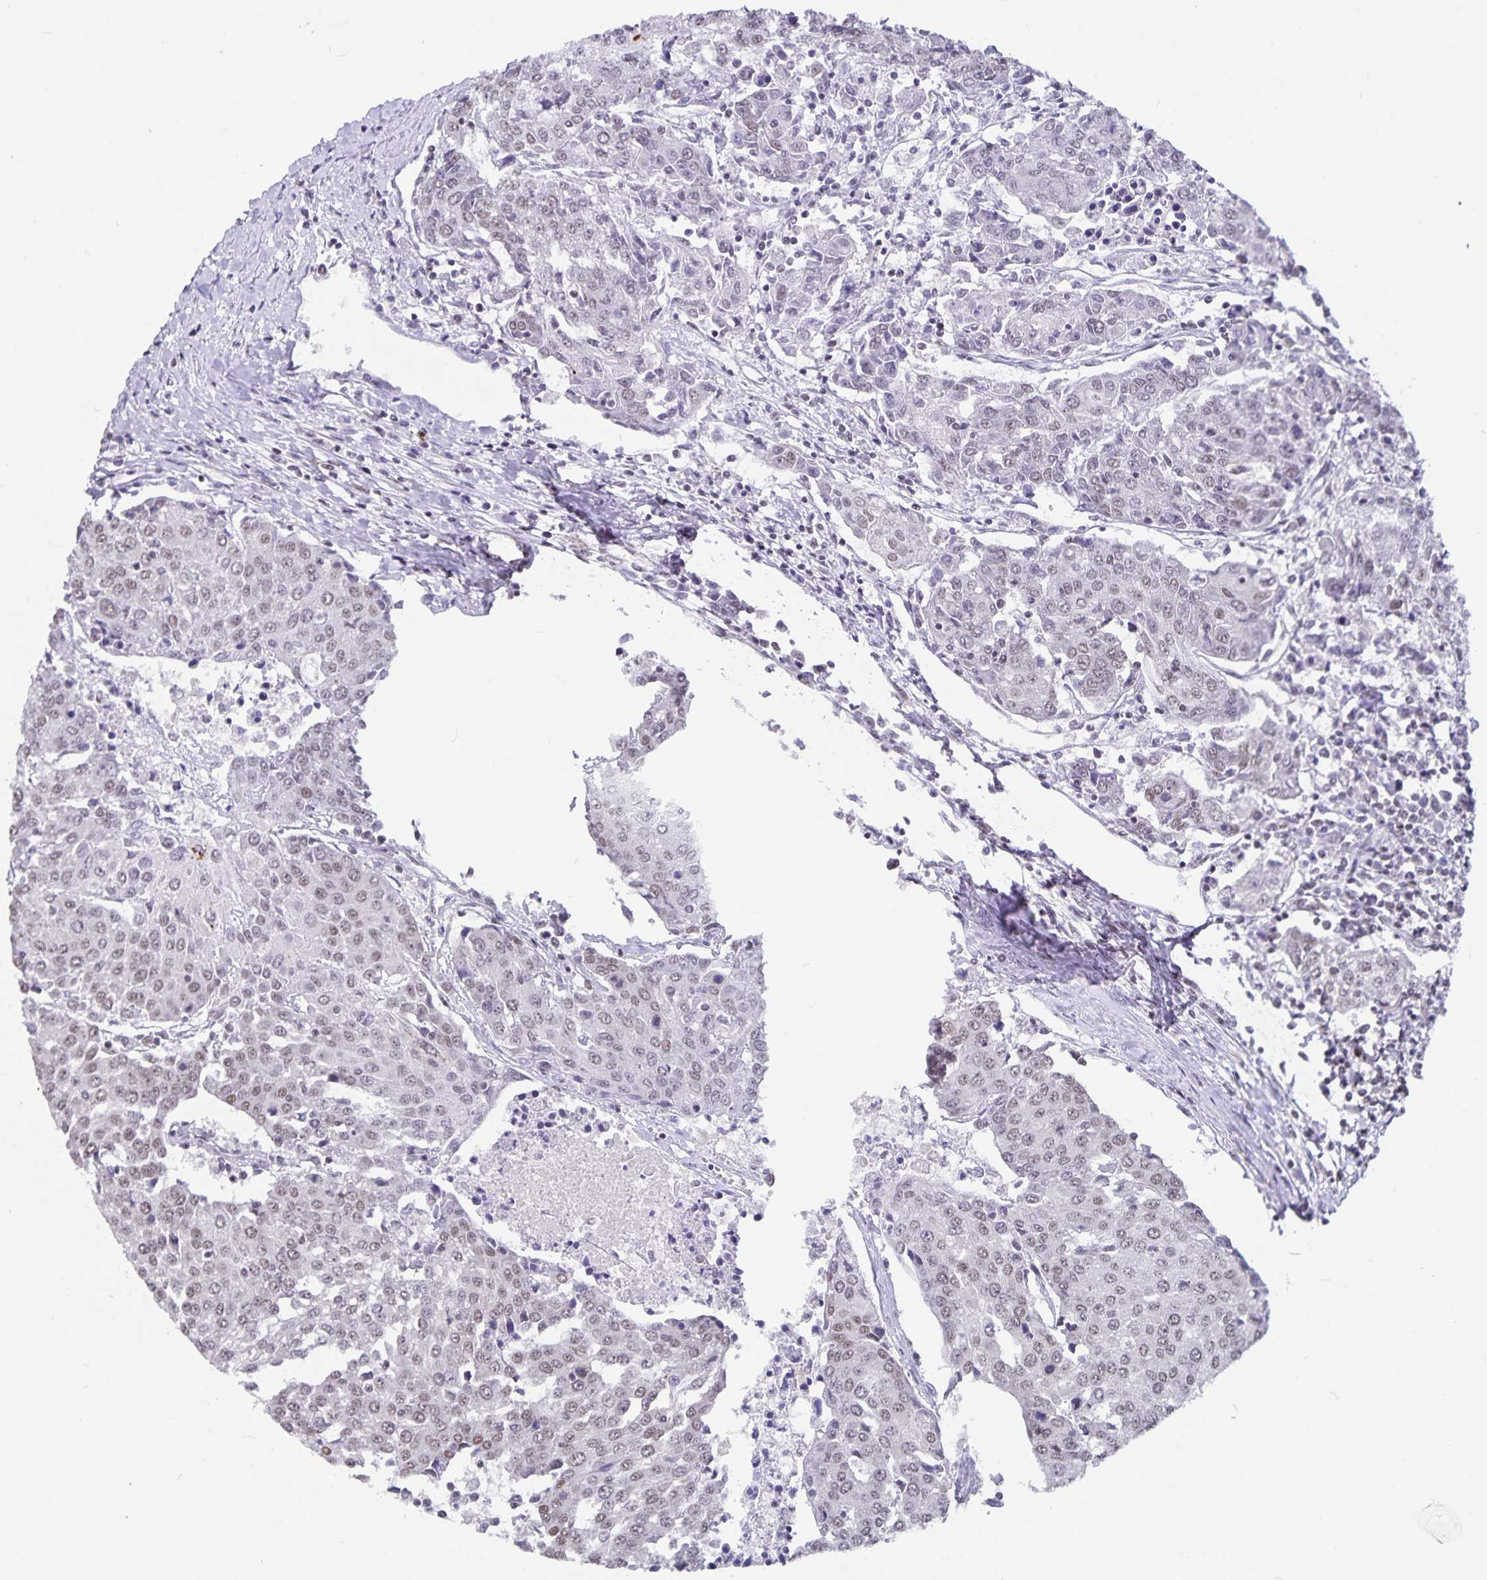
{"staining": {"intensity": "weak", "quantity": "25%-75%", "location": "nuclear"}, "tissue": "urothelial cancer", "cell_type": "Tumor cells", "image_type": "cancer", "snomed": [{"axis": "morphology", "description": "Urothelial carcinoma, High grade"}, {"axis": "topography", "description": "Urinary bladder"}], "caption": "Protein positivity by immunohistochemistry displays weak nuclear expression in approximately 25%-75% of tumor cells in urothelial carcinoma (high-grade).", "gene": "PBX2", "patient": {"sex": "female", "age": 85}}